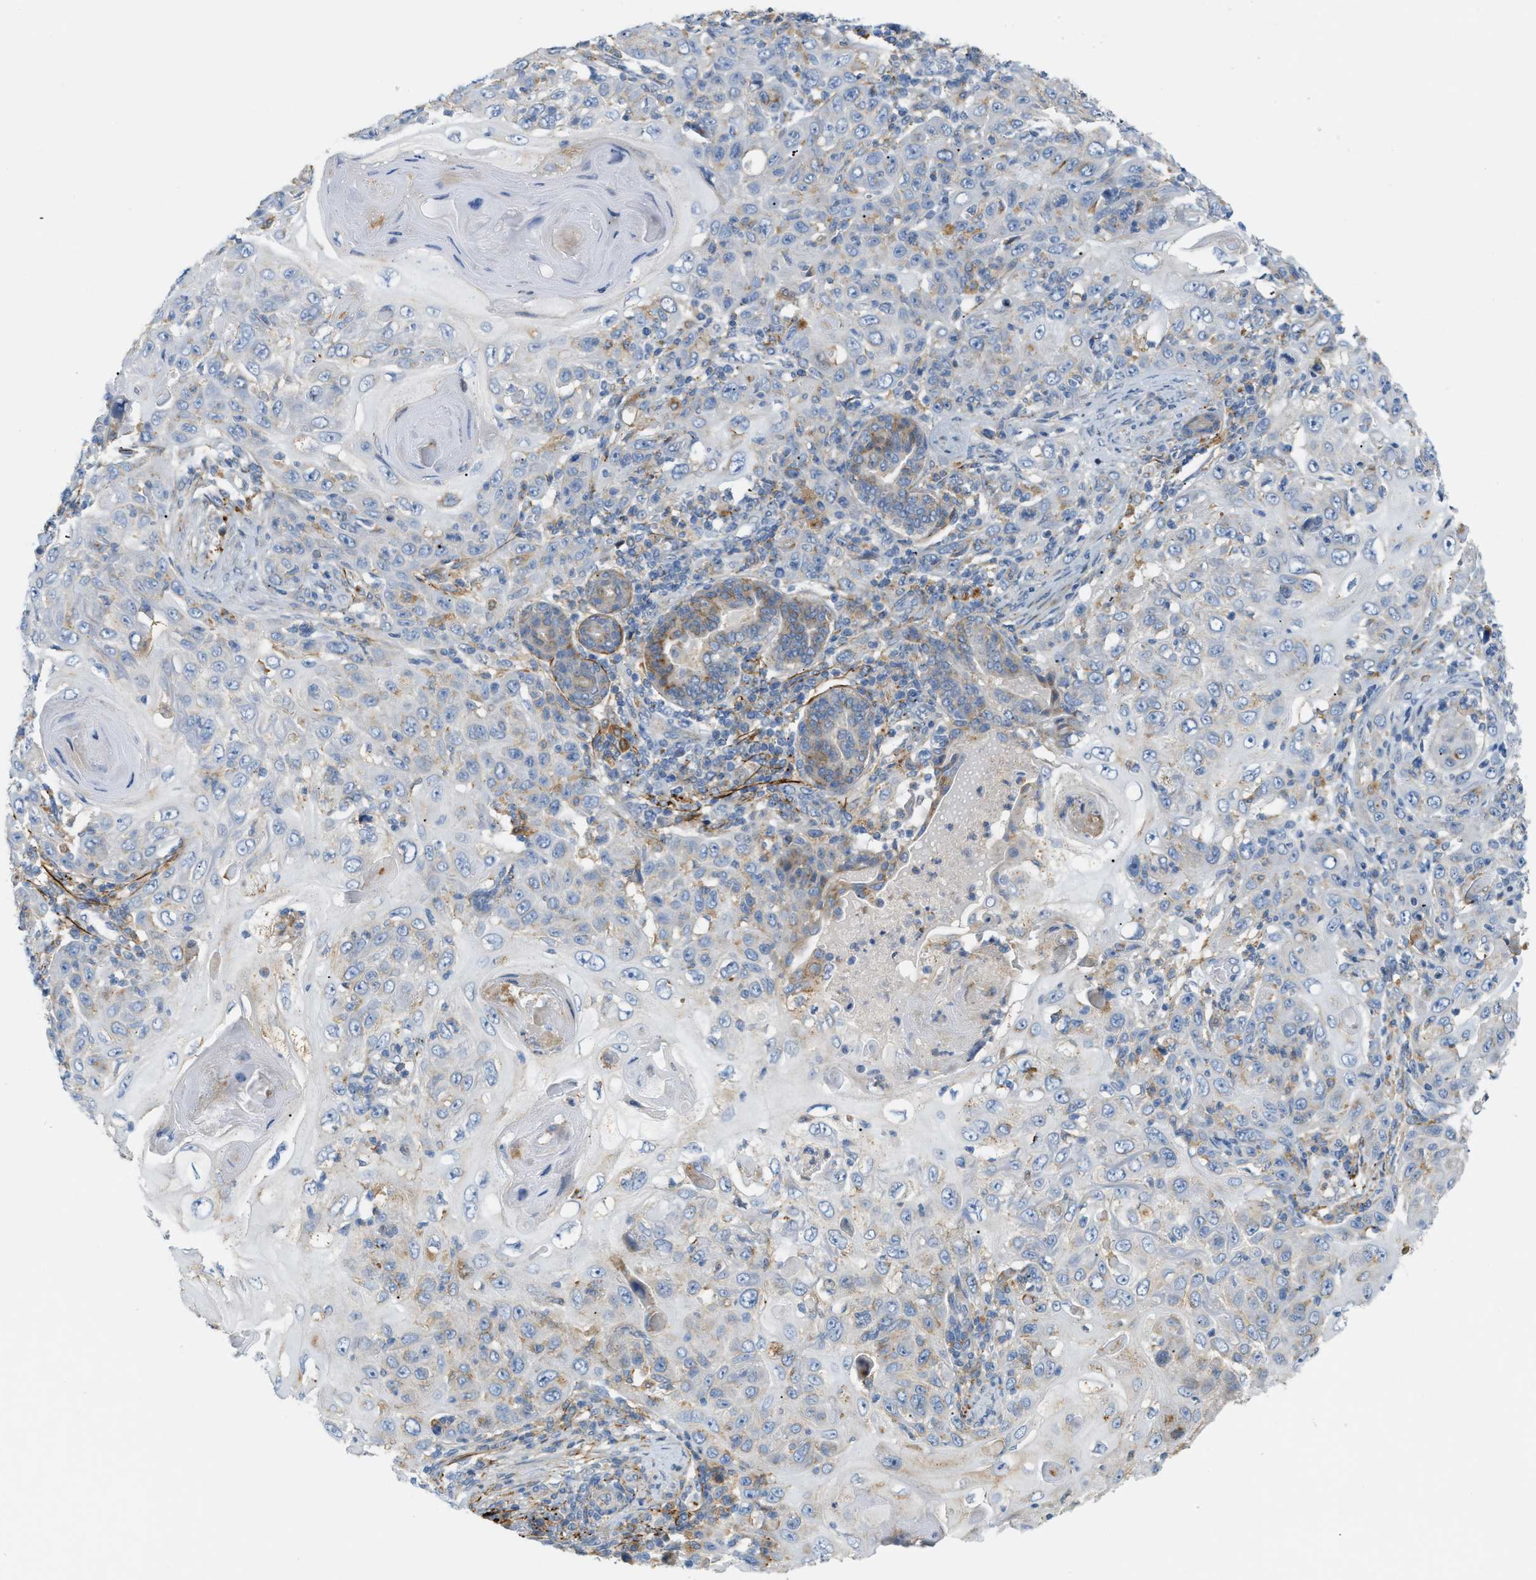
{"staining": {"intensity": "weak", "quantity": "<25%", "location": "cytoplasmic/membranous"}, "tissue": "skin cancer", "cell_type": "Tumor cells", "image_type": "cancer", "snomed": [{"axis": "morphology", "description": "Squamous cell carcinoma, NOS"}, {"axis": "topography", "description": "Skin"}], "caption": "DAB immunohistochemical staining of squamous cell carcinoma (skin) shows no significant staining in tumor cells.", "gene": "LMBRD1", "patient": {"sex": "female", "age": 88}}